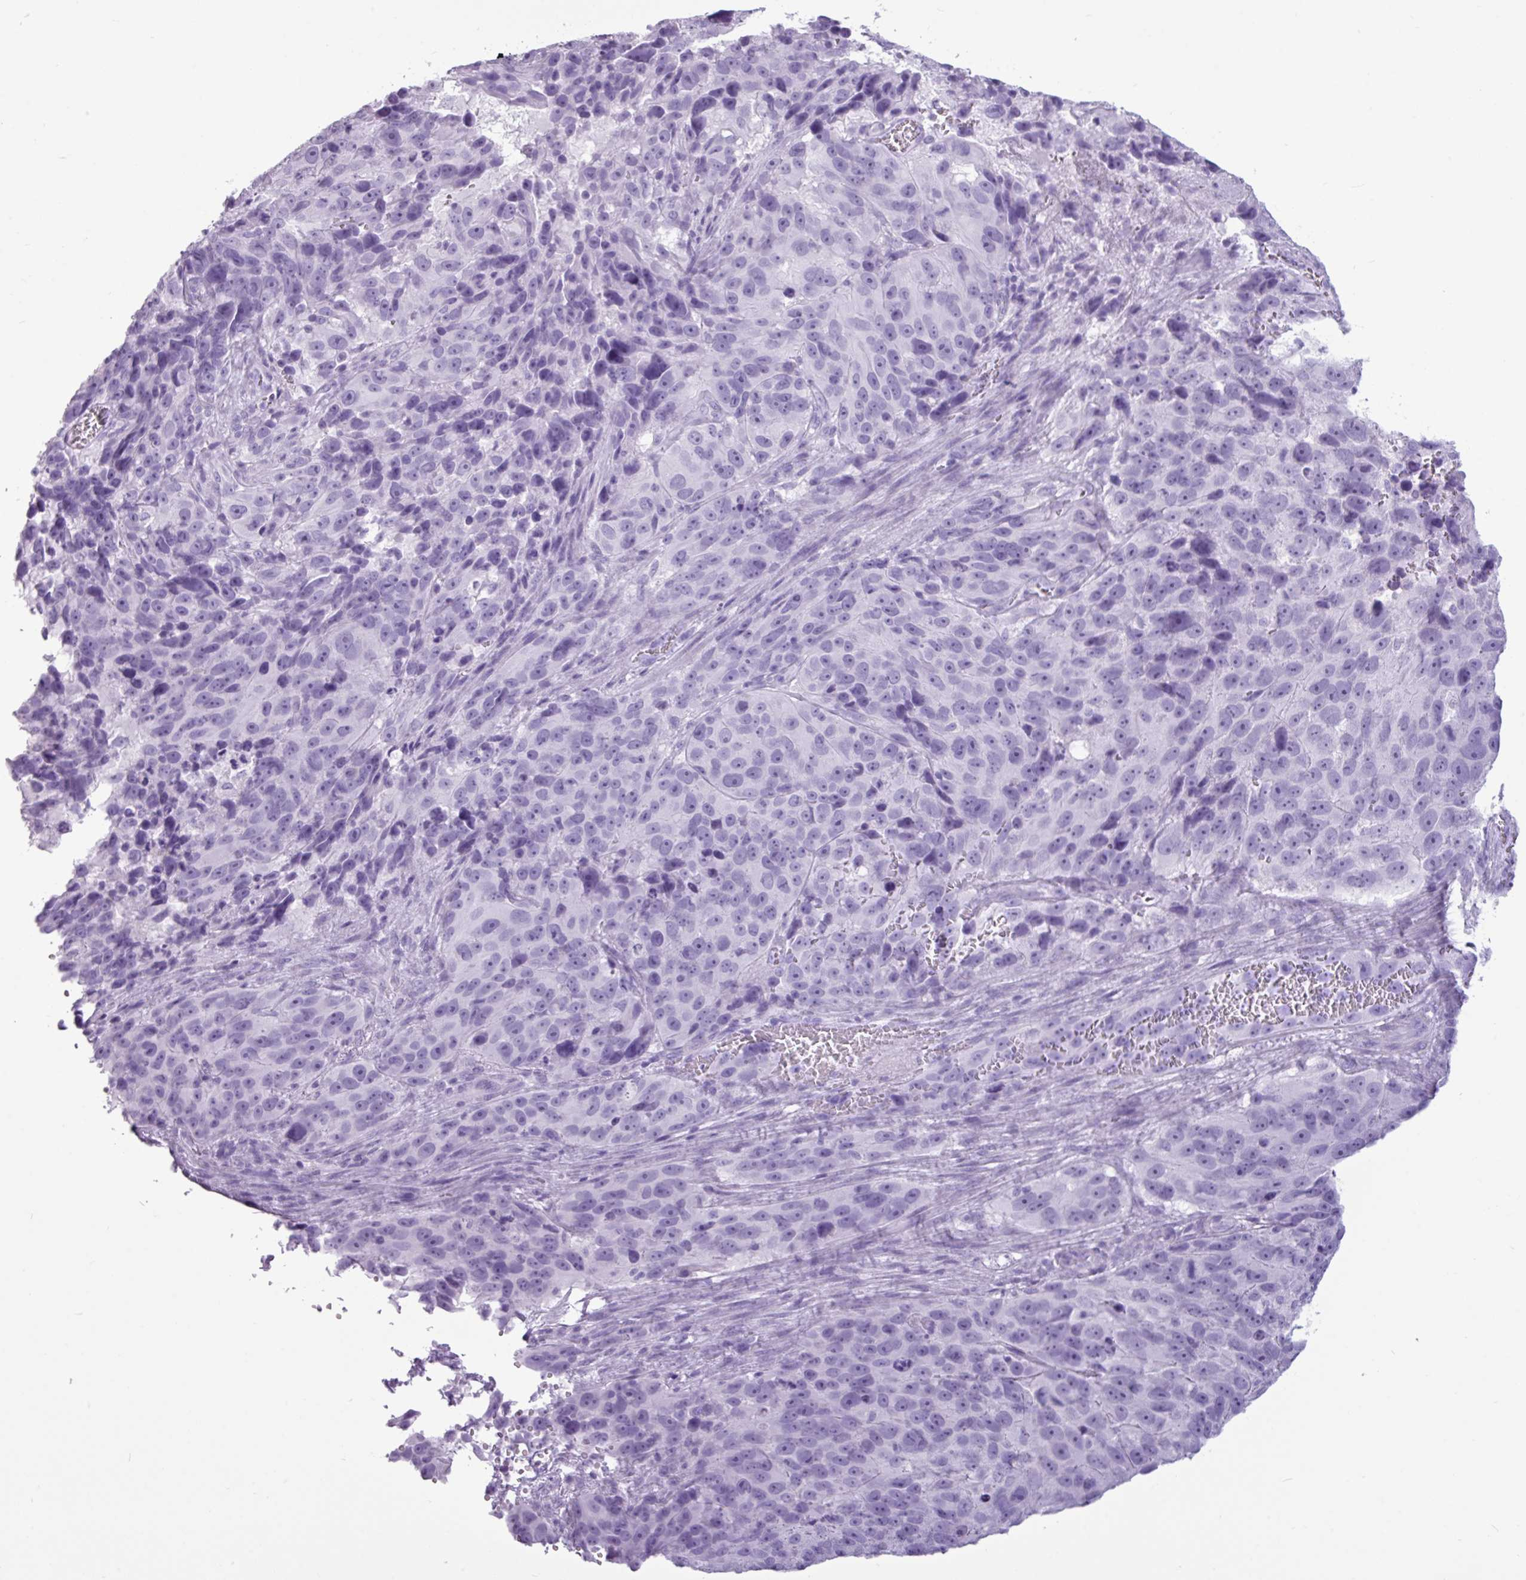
{"staining": {"intensity": "negative", "quantity": "none", "location": "none"}, "tissue": "melanoma", "cell_type": "Tumor cells", "image_type": "cancer", "snomed": [{"axis": "morphology", "description": "Malignant melanoma, NOS"}, {"axis": "topography", "description": "Skin"}], "caption": "Tumor cells show no significant protein staining in malignant melanoma. (DAB (3,3'-diaminobenzidine) immunohistochemistry, high magnification).", "gene": "AMY1B", "patient": {"sex": "male", "age": 84}}